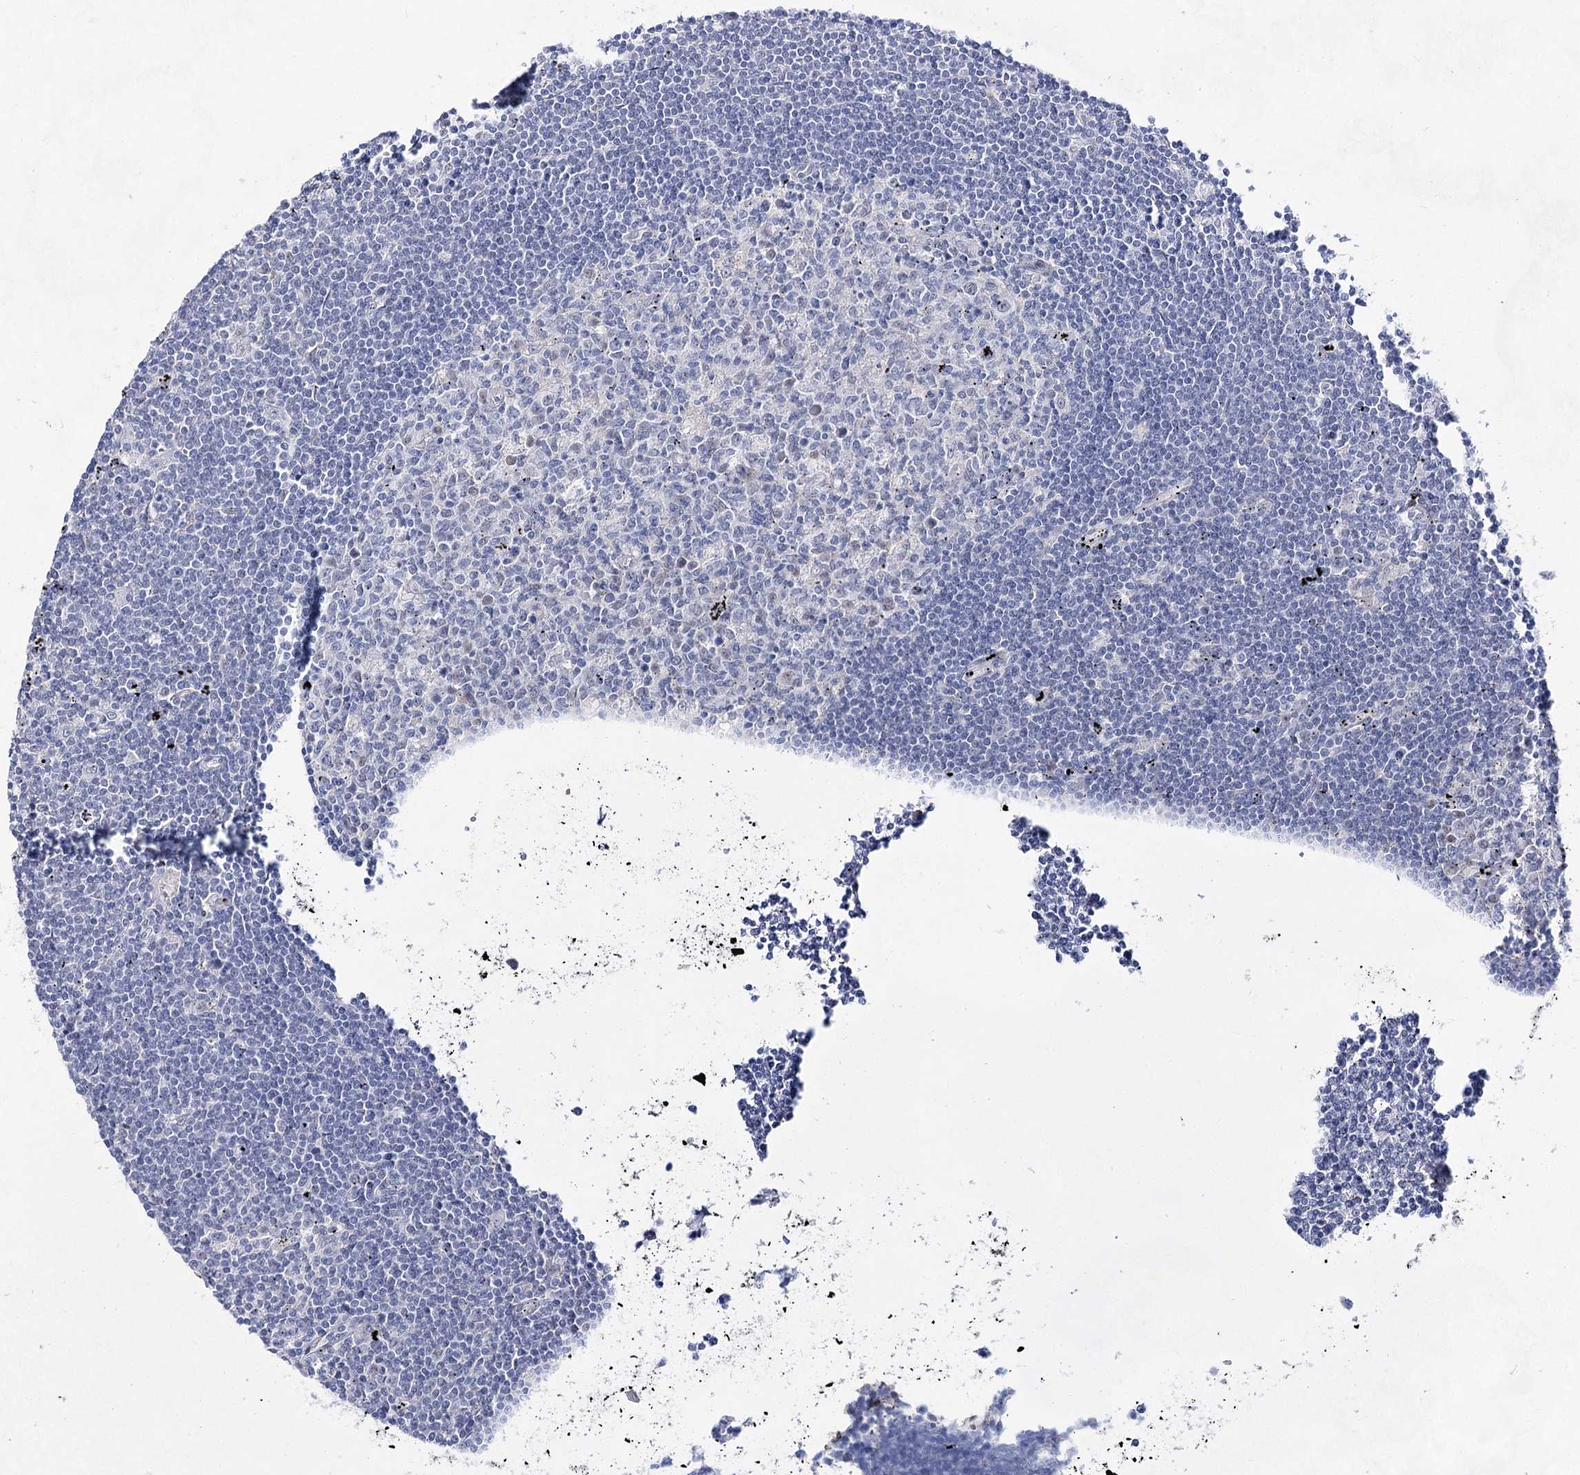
{"staining": {"intensity": "negative", "quantity": "none", "location": "none"}, "tissue": "lymphoma", "cell_type": "Tumor cells", "image_type": "cancer", "snomed": [{"axis": "morphology", "description": "Malignant lymphoma, non-Hodgkin's type, Low grade"}, {"axis": "topography", "description": "Spleen"}], "caption": "Immunohistochemistry (IHC) of malignant lymphoma, non-Hodgkin's type (low-grade) exhibits no staining in tumor cells.", "gene": "UGDH", "patient": {"sex": "male", "age": 76}}